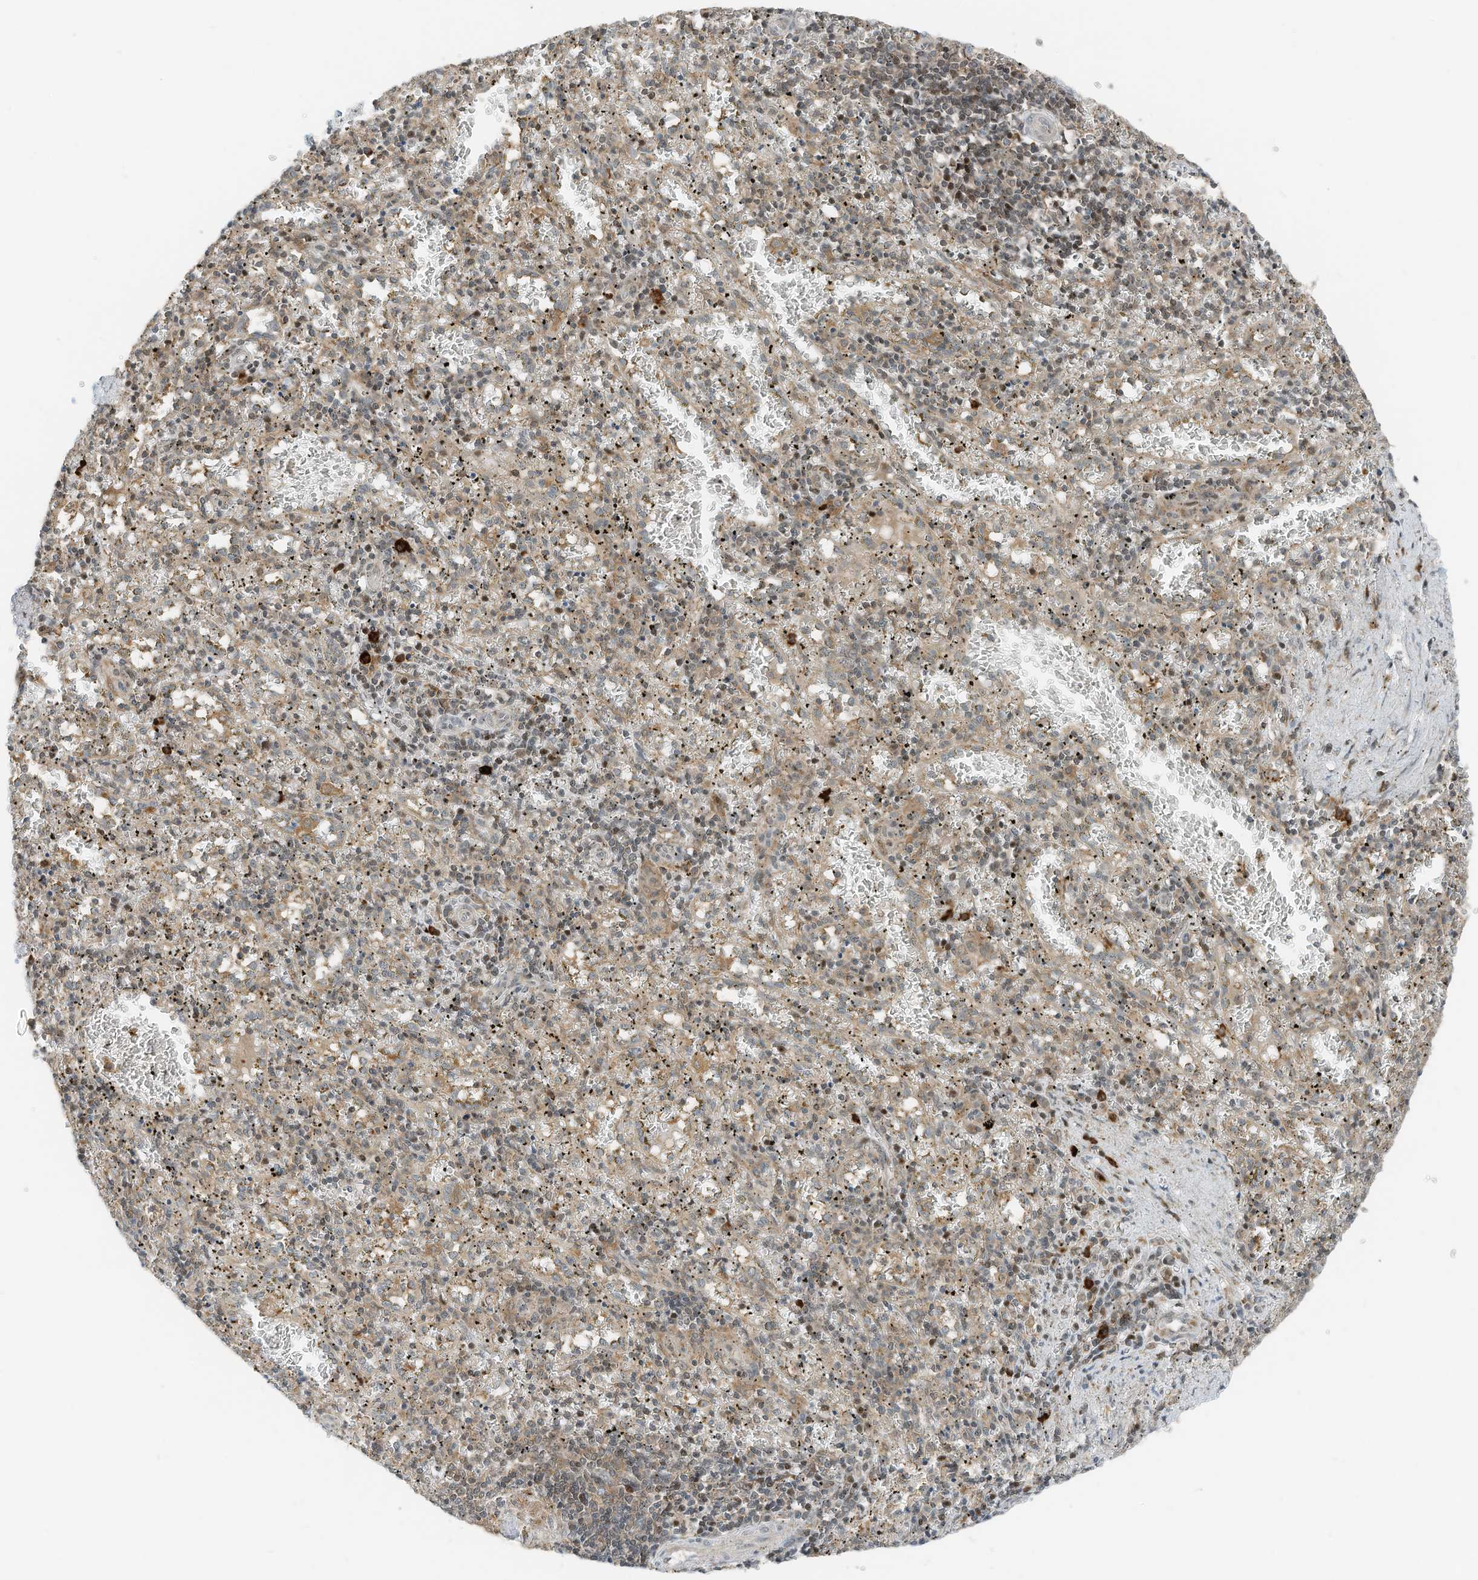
{"staining": {"intensity": "weak", "quantity": "25%-75%", "location": "cytoplasmic/membranous"}, "tissue": "spleen", "cell_type": "Cells in red pulp", "image_type": "normal", "snomed": [{"axis": "morphology", "description": "Normal tissue, NOS"}, {"axis": "topography", "description": "Spleen"}], "caption": "Protein analysis of benign spleen shows weak cytoplasmic/membranous positivity in approximately 25%-75% of cells in red pulp. The staining was performed using DAB (3,3'-diaminobenzidine), with brown indicating positive protein expression. Nuclei are stained blue with hematoxylin.", "gene": "RMND1", "patient": {"sex": "male", "age": 11}}